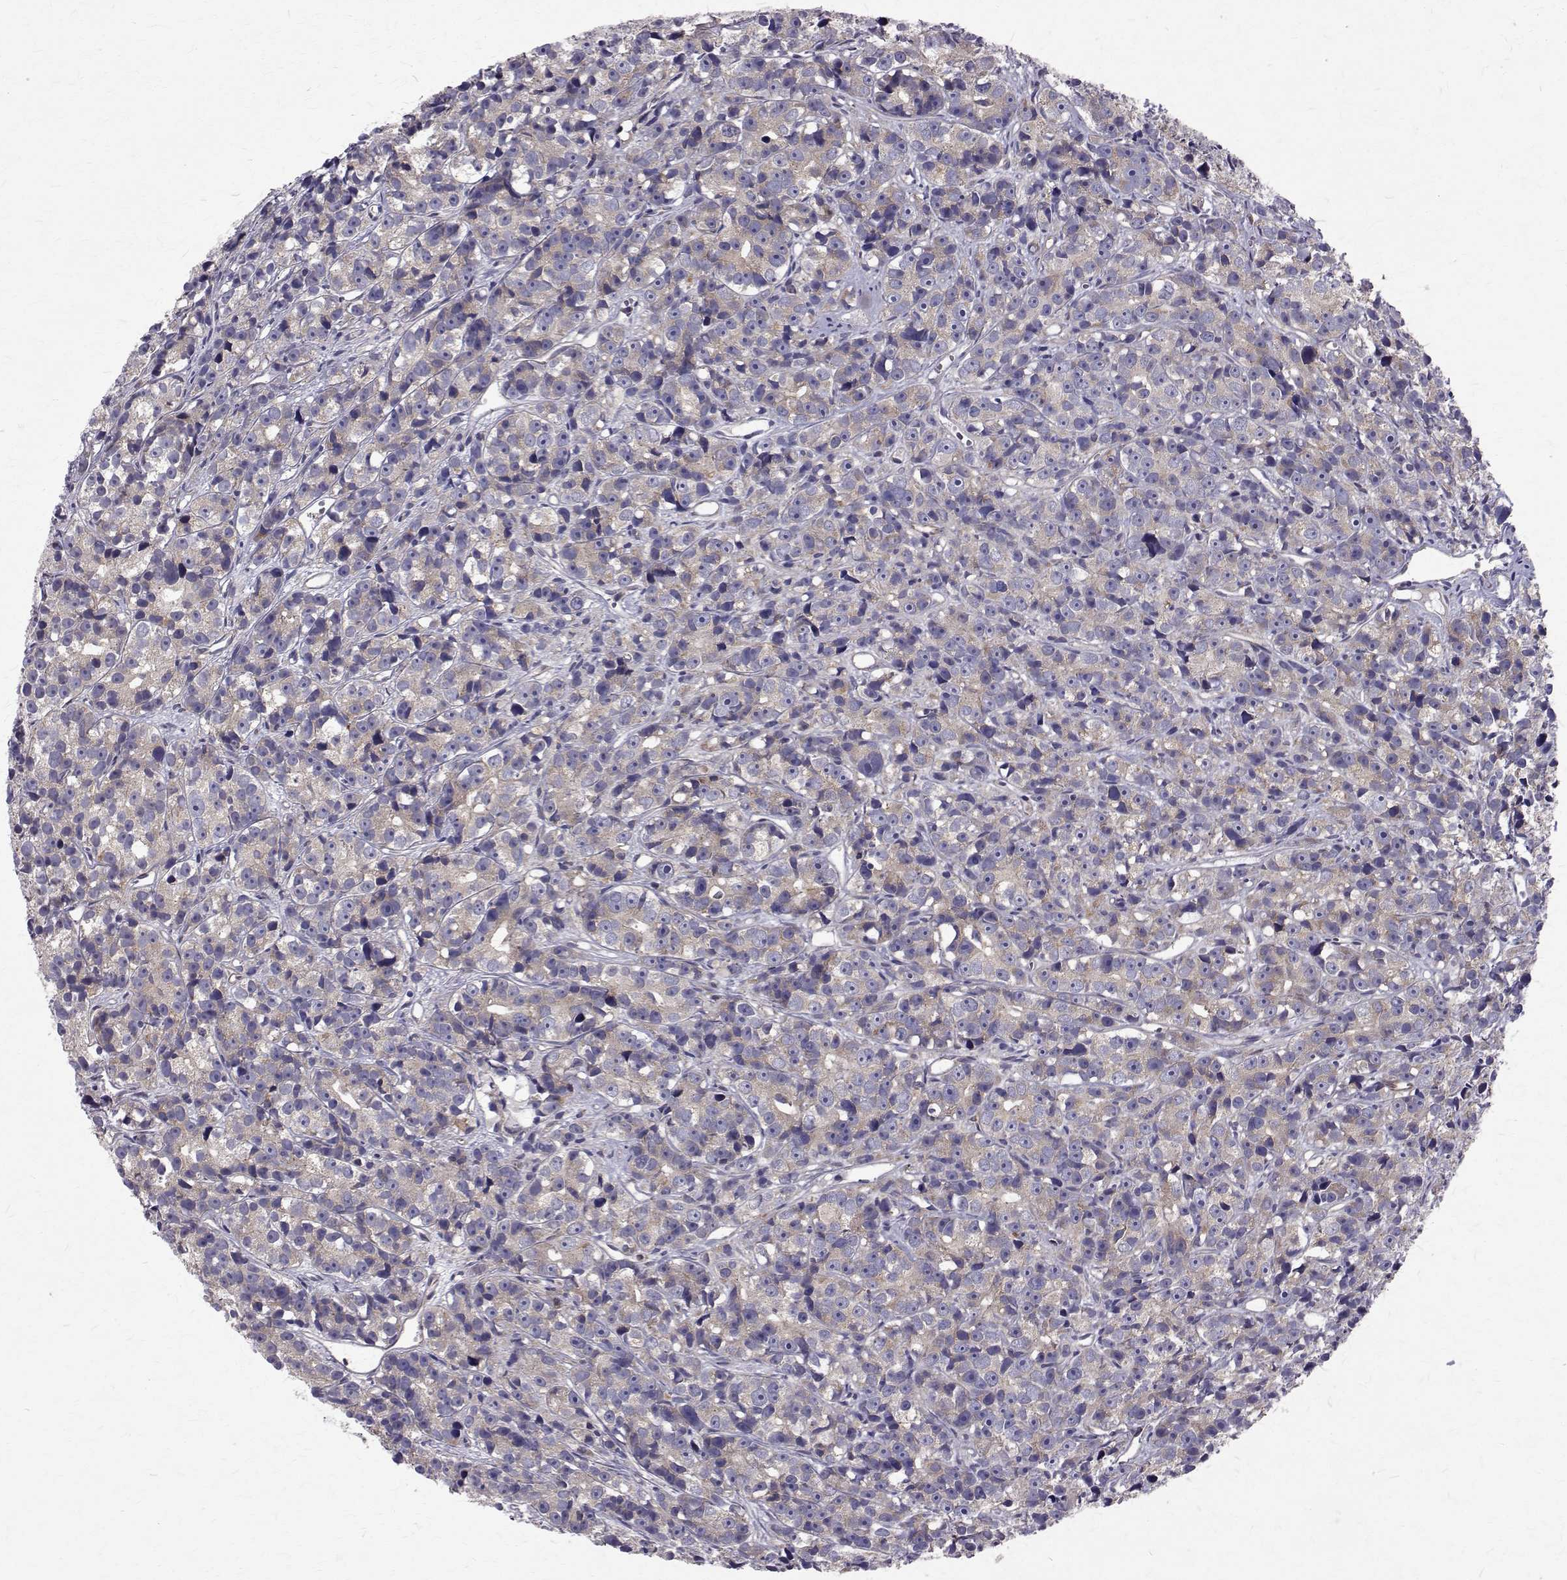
{"staining": {"intensity": "weak", "quantity": "25%-75%", "location": "cytoplasmic/membranous"}, "tissue": "prostate cancer", "cell_type": "Tumor cells", "image_type": "cancer", "snomed": [{"axis": "morphology", "description": "Adenocarcinoma, High grade"}, {"axis": "topography", "description": "Prostate"}], "caption": "Weak cytoplasmic/membranous protein expression is seen in approximately 25%-75% of tumor cells in prostate cancer.", "gene": "ARFGAP1", "patient": {"sex": "male", "age": 77}}